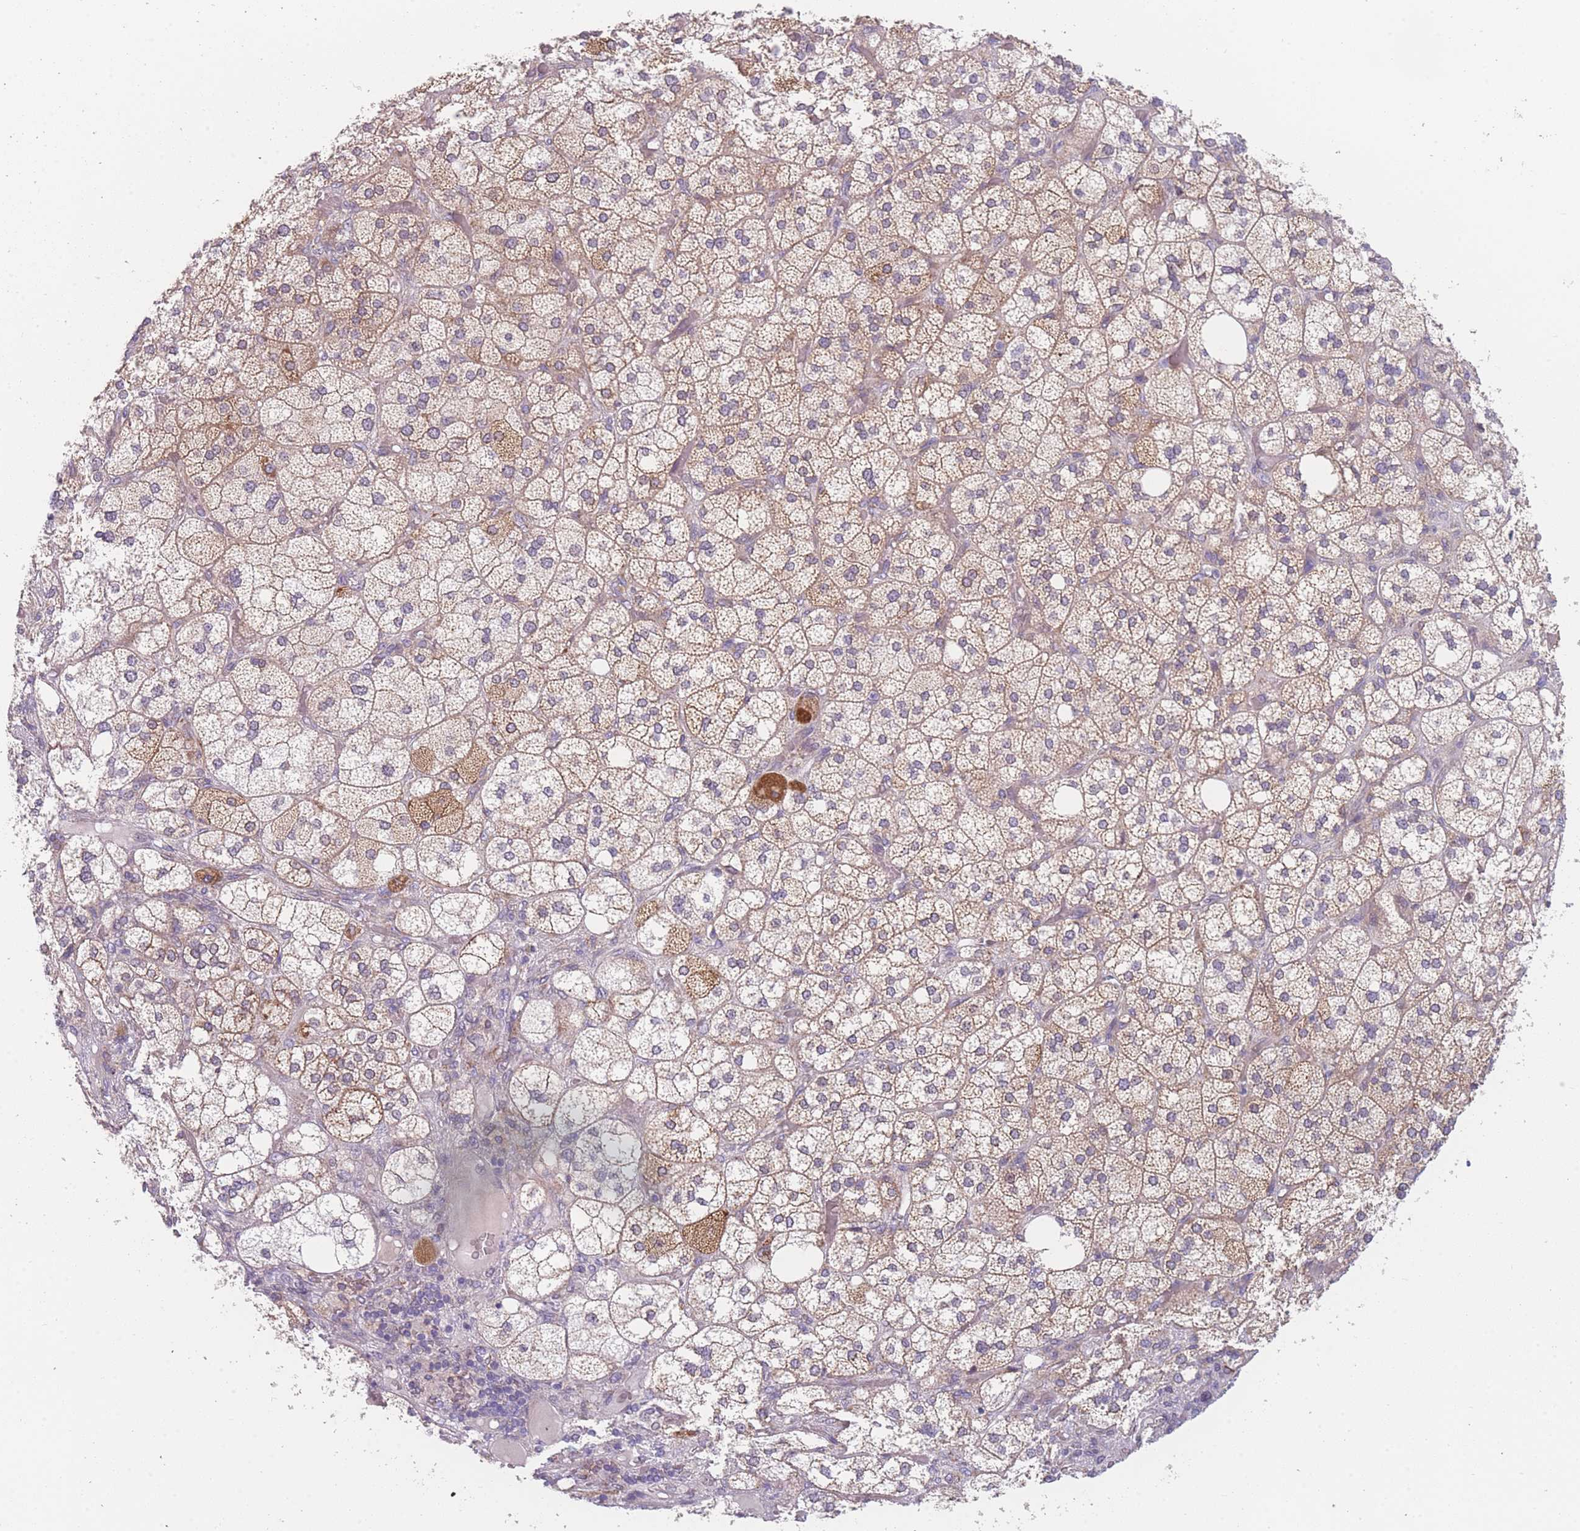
{"staining": {"intensity": "moderate", "quantity": ">75%", "location": "cytoplasmic/membranous"}, "tissue": "adrenal gland", "cell_type": "Glandular cells", "image_type": "normal", "snomed": [{"axis": "morphology", "description": "Normal tissue, NOS"}, {"axis": "topography", "description": "Adrenal gland"}], "caption": "Immunohistochemistry staining of benign adrenal gland, which displays medium levels of moderate cytoplasmic/membranous staining in approximately >75% of glandular cells indicating moderate cytoplasmic/membranous protein staining. The staining was performed using DAB (3,3'-diaminobenzidine) (brown) for protein detection and nuclei were counterstained in hematoxylin (blue).", "gene": "SMPD4", "patient": {"sex": "male", "age": 61}}